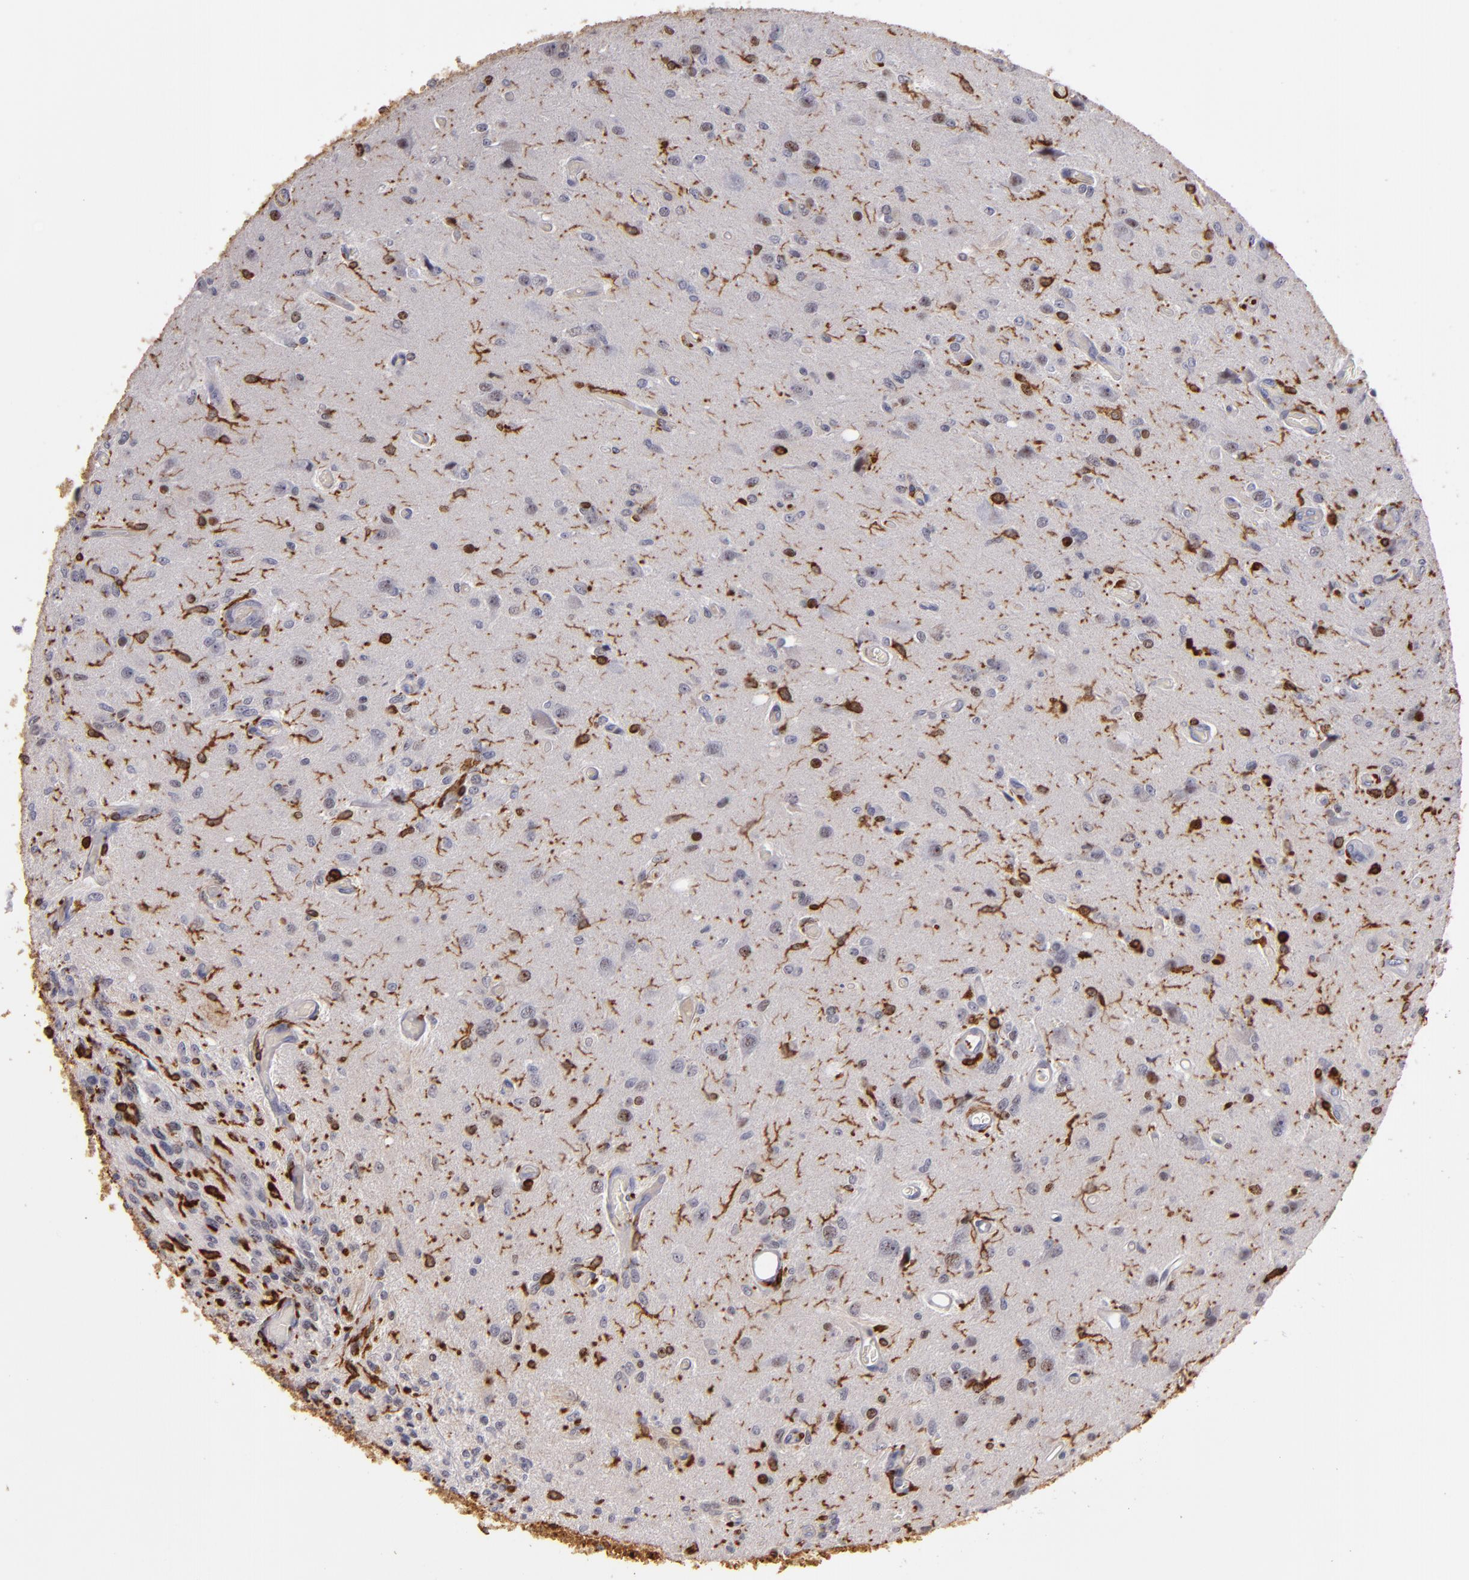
{"staining": {"intensity": "weak", "quantity": "<25%", "location": "nuclear"}, "tissue": "glioma", "cell_type": "Tumor cells", "image_type": "cancer", "snomed": [{"axis": "morphology", "description": "Normal tissue, NOS"}, {"axis": "morphology", "description": "Glioma, malignant, High grade"}, {"axis": "topography", "description": "Cerebral cortex"}], "caption": "Photomicrograph shows no protein expression in tumor cells of malignant glioma (high-grade) tissue.", "gene": "WAS", "patient": {"sex": "male", "age": 77}}